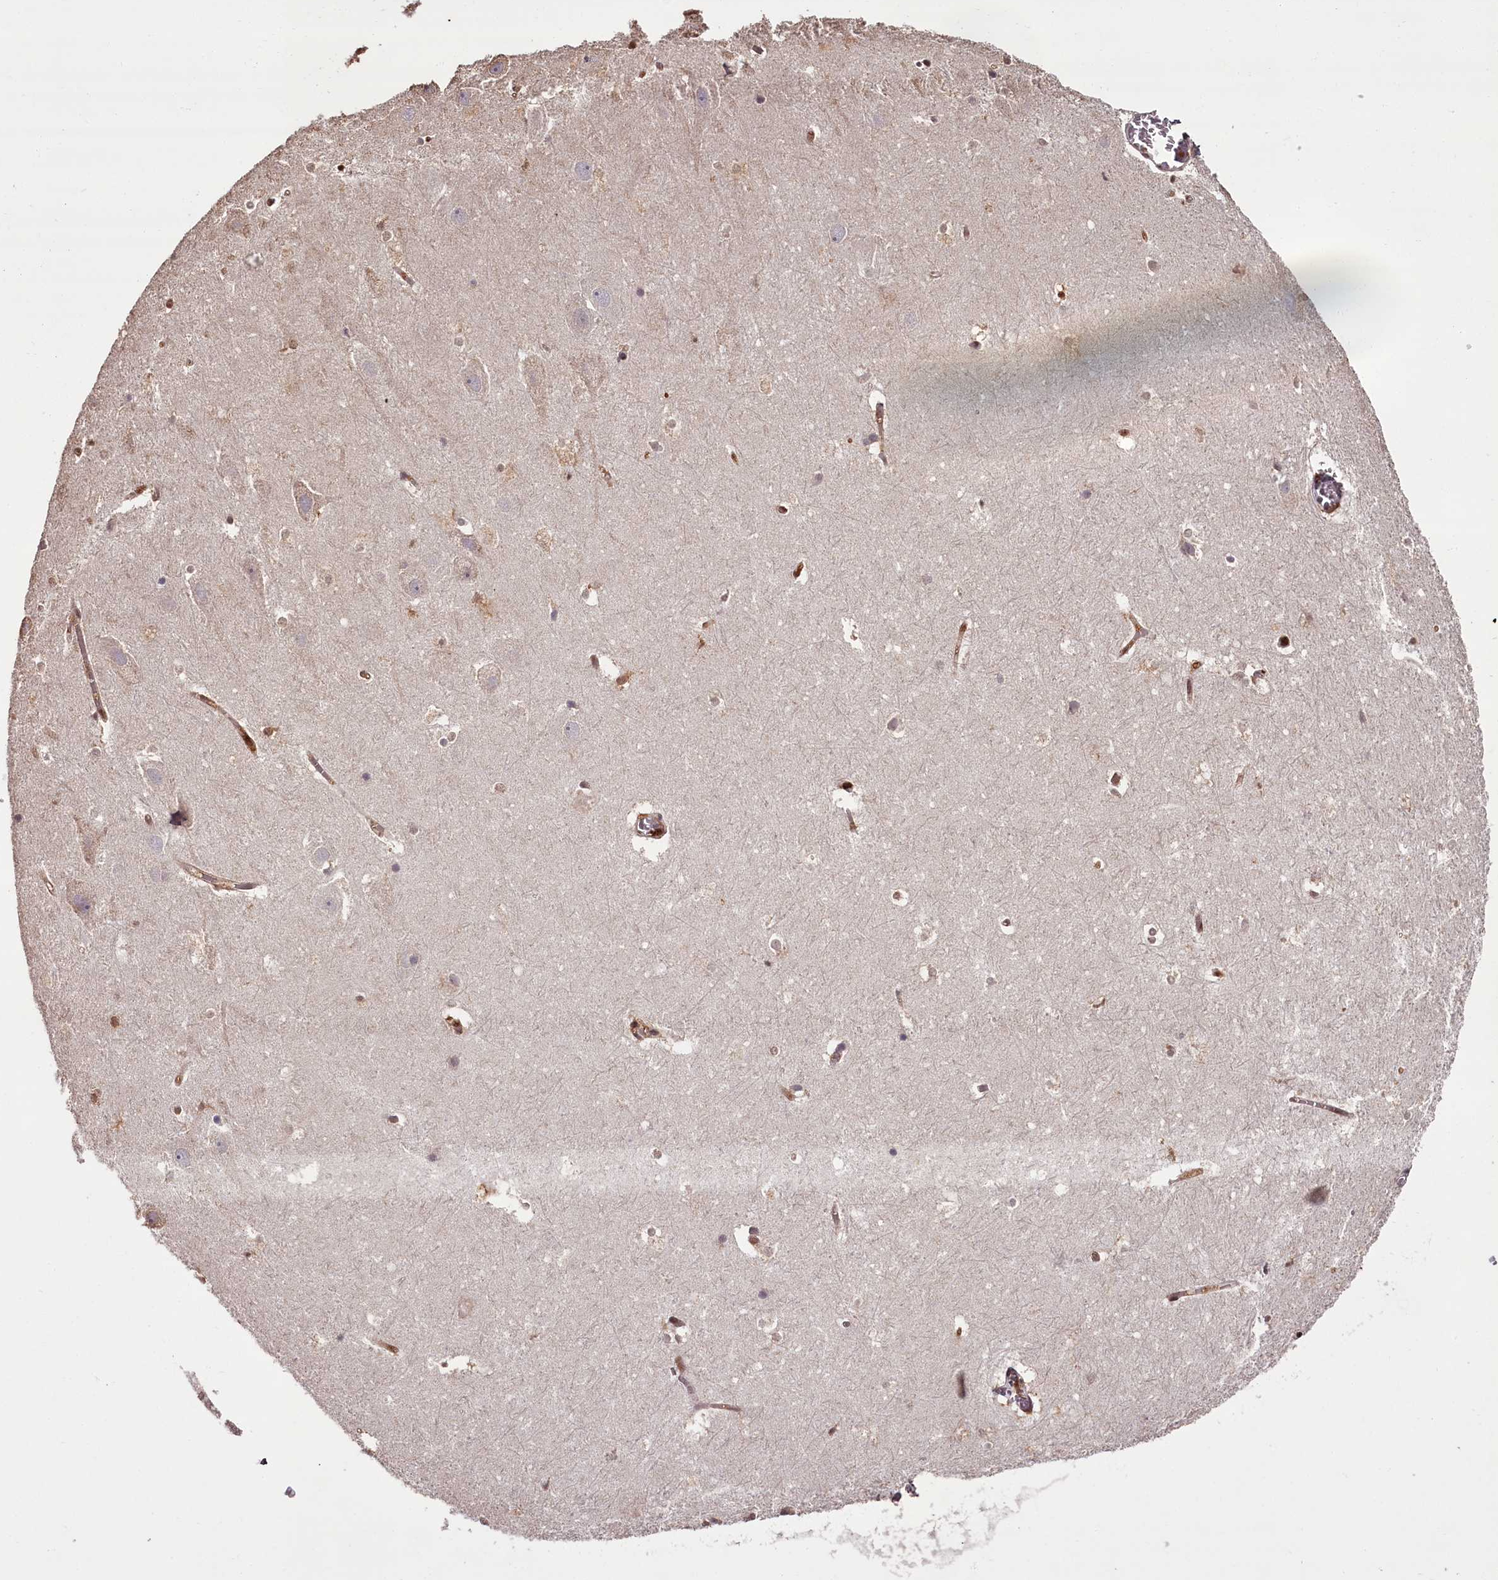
{"staining": {"intensity": "weak", "quantity": "<25%", "location": "nuclear"}, "tissue": "hippocampus", "cell_type": "Glial cells", "image_type": "normal", "snomed": [{"axis": "morphology", "description": "Normal tissue, NOS"}, {"axis": "topography", "description": "Hippocampus"}], "caption": "Image shows no protein positivity in glial cells of unremarkable hippocampus. (DAB (3,3'-diaminobenzidine) immunohistochemistry (IHC) with hematoxylin counter stain).", "gene": "NPRL2", "patient": {"sex": "female", "age": 52}}